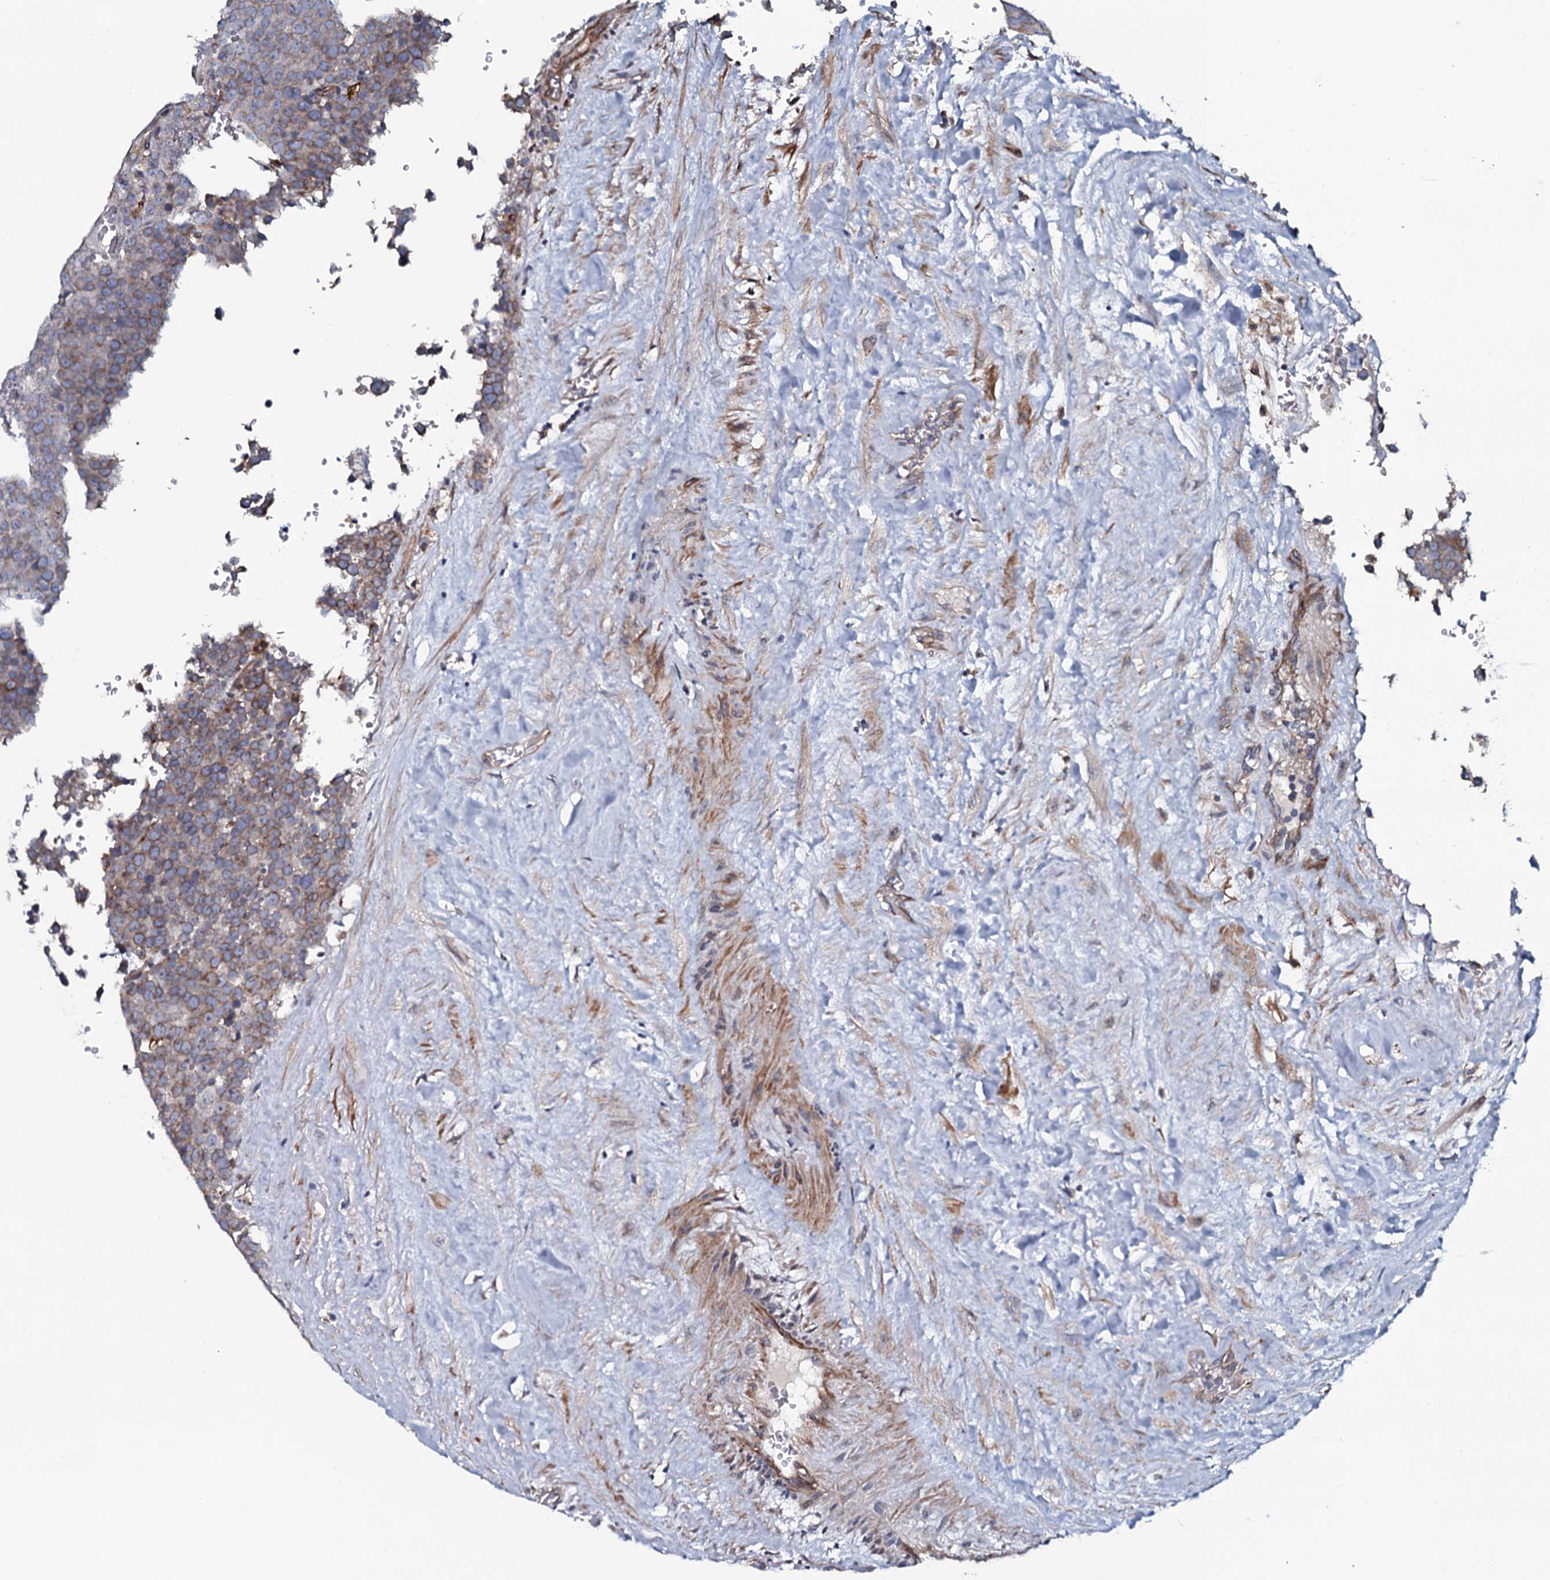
{"staining": {"intensity": "weak", "quantity": ">75%", "location": "cytoplasmic/membranous"}, "tissue": "testis cancer", "cell_type": "Tumor cells", "image_type": "cancer", "snomed": [{"axis": "morphology", "description": "Seminoma, NOS"}, {"axis": "topography", "description": "Testis"}], "caption": "Immunohistochemical staining of testis seminoma shows weak cytoplasmic/membranous protein staining in approximately >75% of tumor cells.", "gene": "TMEM151A", "patient": {"sex": "male", "age": 71}}